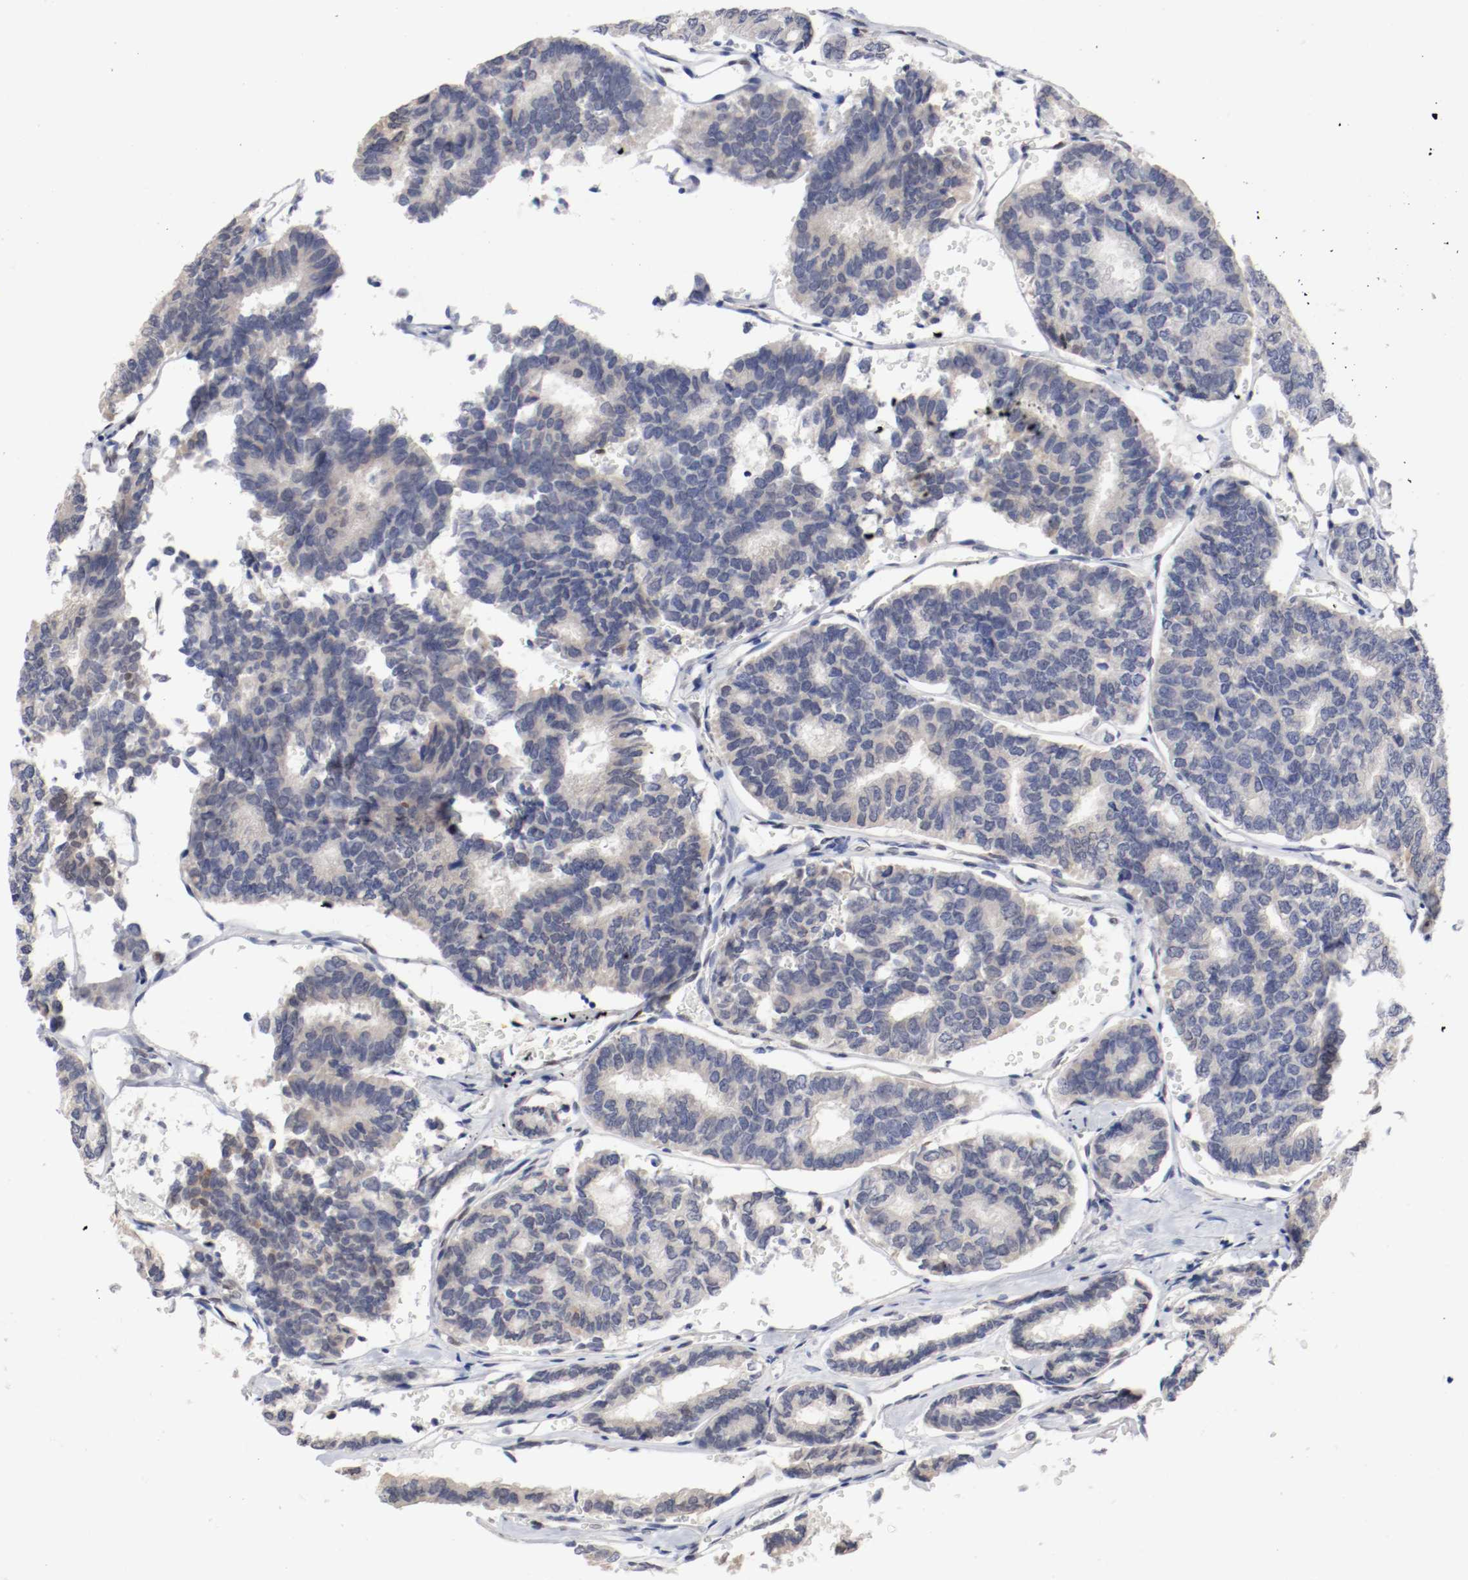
{"staining": {"intensity": "weak", "quantity": "<25%", "location": "cytoplasmic/membranous"}, "tissue": "thyroid cancer", "cell_type": "Tumor cells", "image_type": "cancer", "snomed": [{"axis": "morphology", "description": "Papillary adenocarcinoma, NOS"}, {"axis": "topography", "description": "Thyroid gland"}], "caption": "High power microscopy histopathology image of an immunohistochemistry (IHC) image of papillary adenocarcinoma (thyroid), revealing no significant staining in tumor cells.", "gene": "FOSL2", "patient": {"sex": "female", "age": 35}}